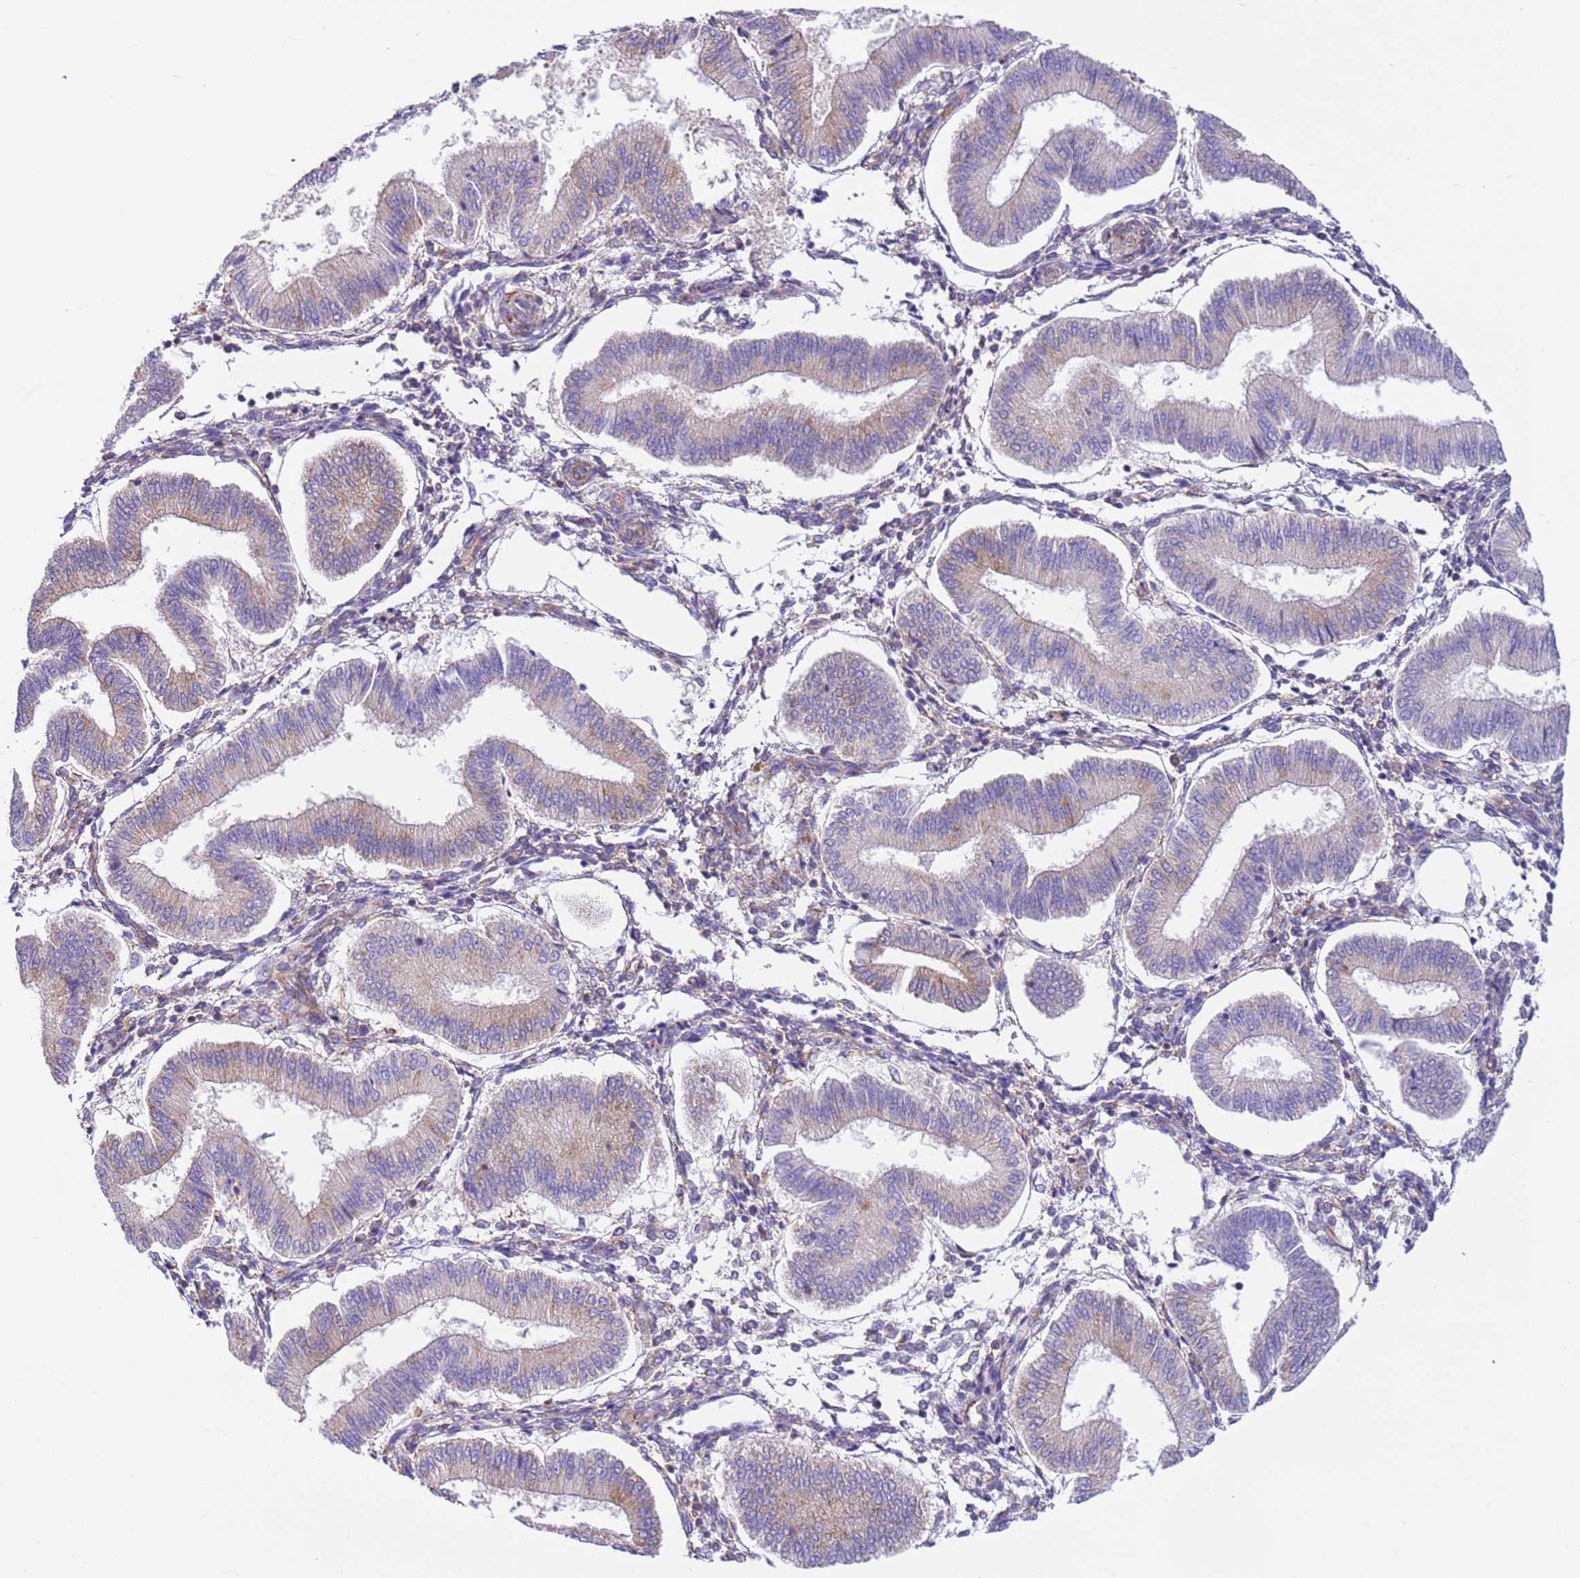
{"staining": {"intensity": "negative", "quantity": "none", "location": "none"}, "tissue": "endometrium", "cell_type": "Cells in endometrial stroma", "image_type": "normal", "snomed": [{"axis": "morphology", "description": "Normal tissue, NOS"}, {"axis": "topography", "description": "Endometrium"}], "caption": "This is a histopathology image of immunohistochemistry staining of unremarkable endometrium, which shows no staining in cells in endometrial stroma. (DAB immunohistochemistry (IHC) visualized using brightfield microscopy, high magnification).", "gene": "VARS1", "patient": {"sex": "female", "age": 39}}